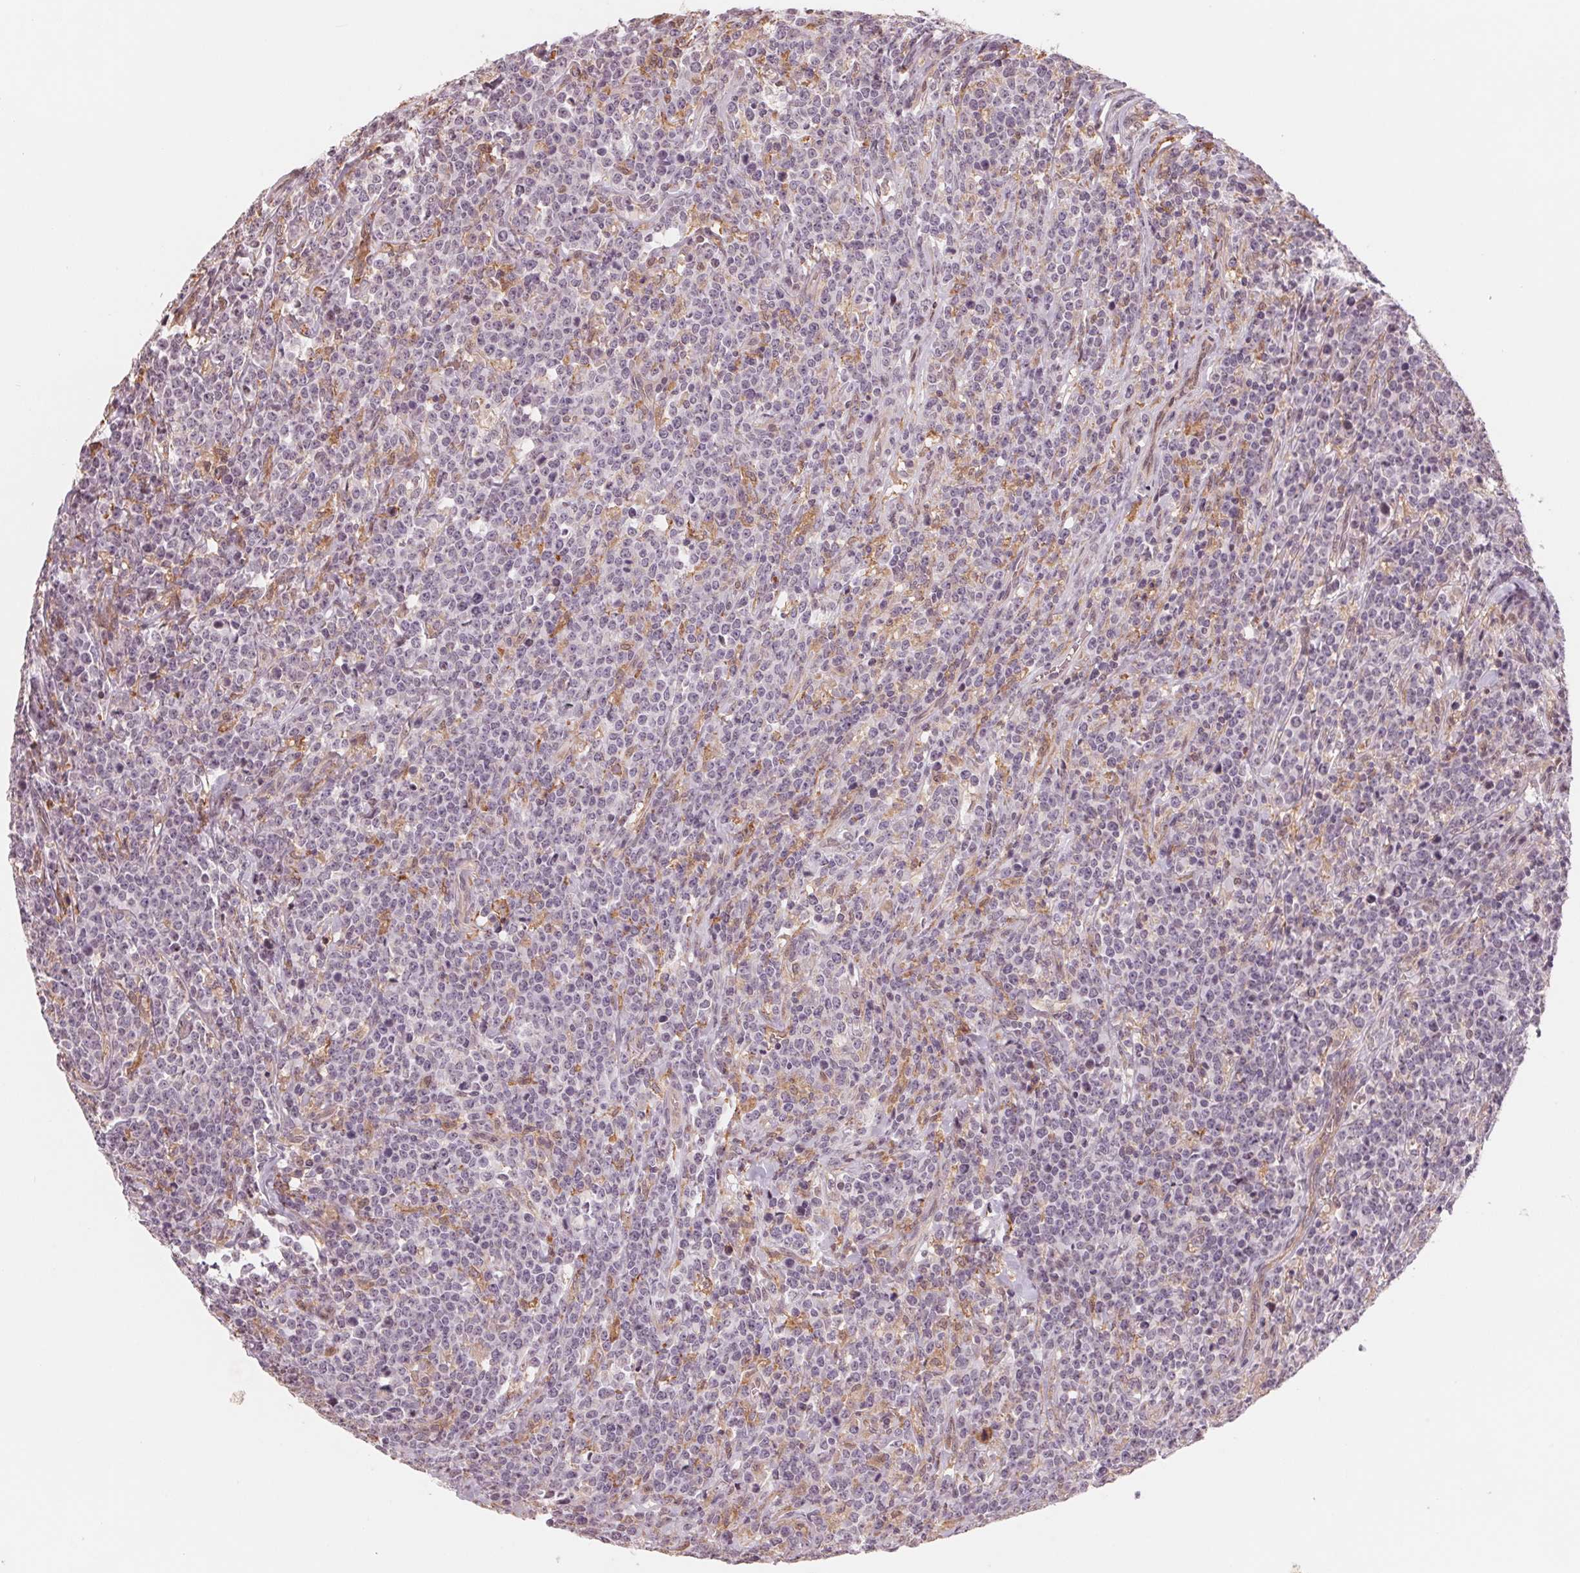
{"staining": {"intensity": "negative", "quantity": "none", "location": "none"}, "tissue": "lymphoma", "cell_type": "Tumor cells", "image_type": "cancer", "snomed": [{"axis": "morphology", "description": "Malignant lymphoma, non-Hodgkin's type, High grade"}, {"axis": "topography", "description": "Small intestine"}], "caption": "Lymphoma was stained to show a protein in brown. There is no significant positivity in tumor cells.", "gene": "IL9R", "patient": {"sex": "female", "age": 56}}